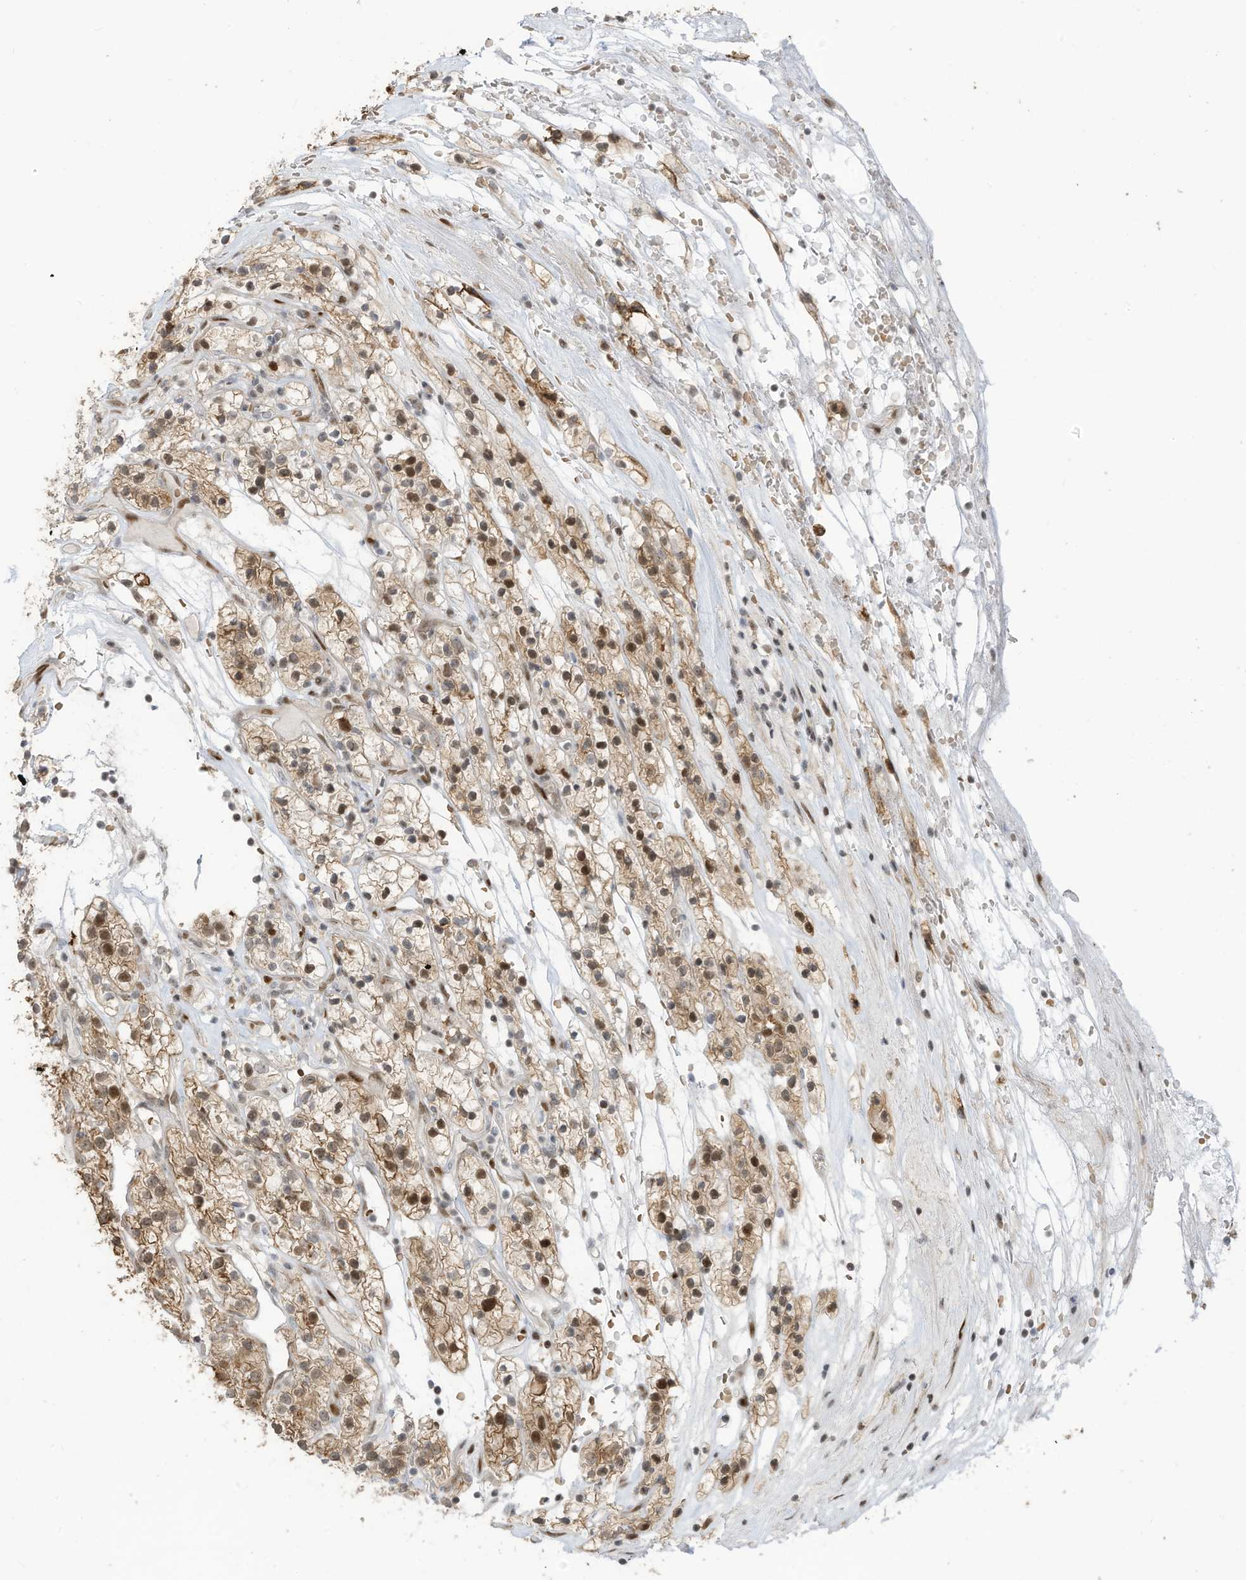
{"staining": {"intensity": "moderate", "quantity": "25%-75%", "location": "cytoplasmic/membranous,nuclear"}, "tissue": "renal cancer", "cell_type": "Tumor cells", "image_type": "cancer", "snomed": [{"axis": "morphology", "description": "Adenocarcinoma, NOS"}, {"axis": "topography", "description": "Kidney"}], "caption": "Renal cancer (adenocarcinoma) stained for a protein (brown) shows moderate cytoplasmic/membranous and nuclear positive expression in approximately 25%-75% of tumor cells.", "gene": "ZCWPW2", "patient": {"sex": "female", "age": 57}}